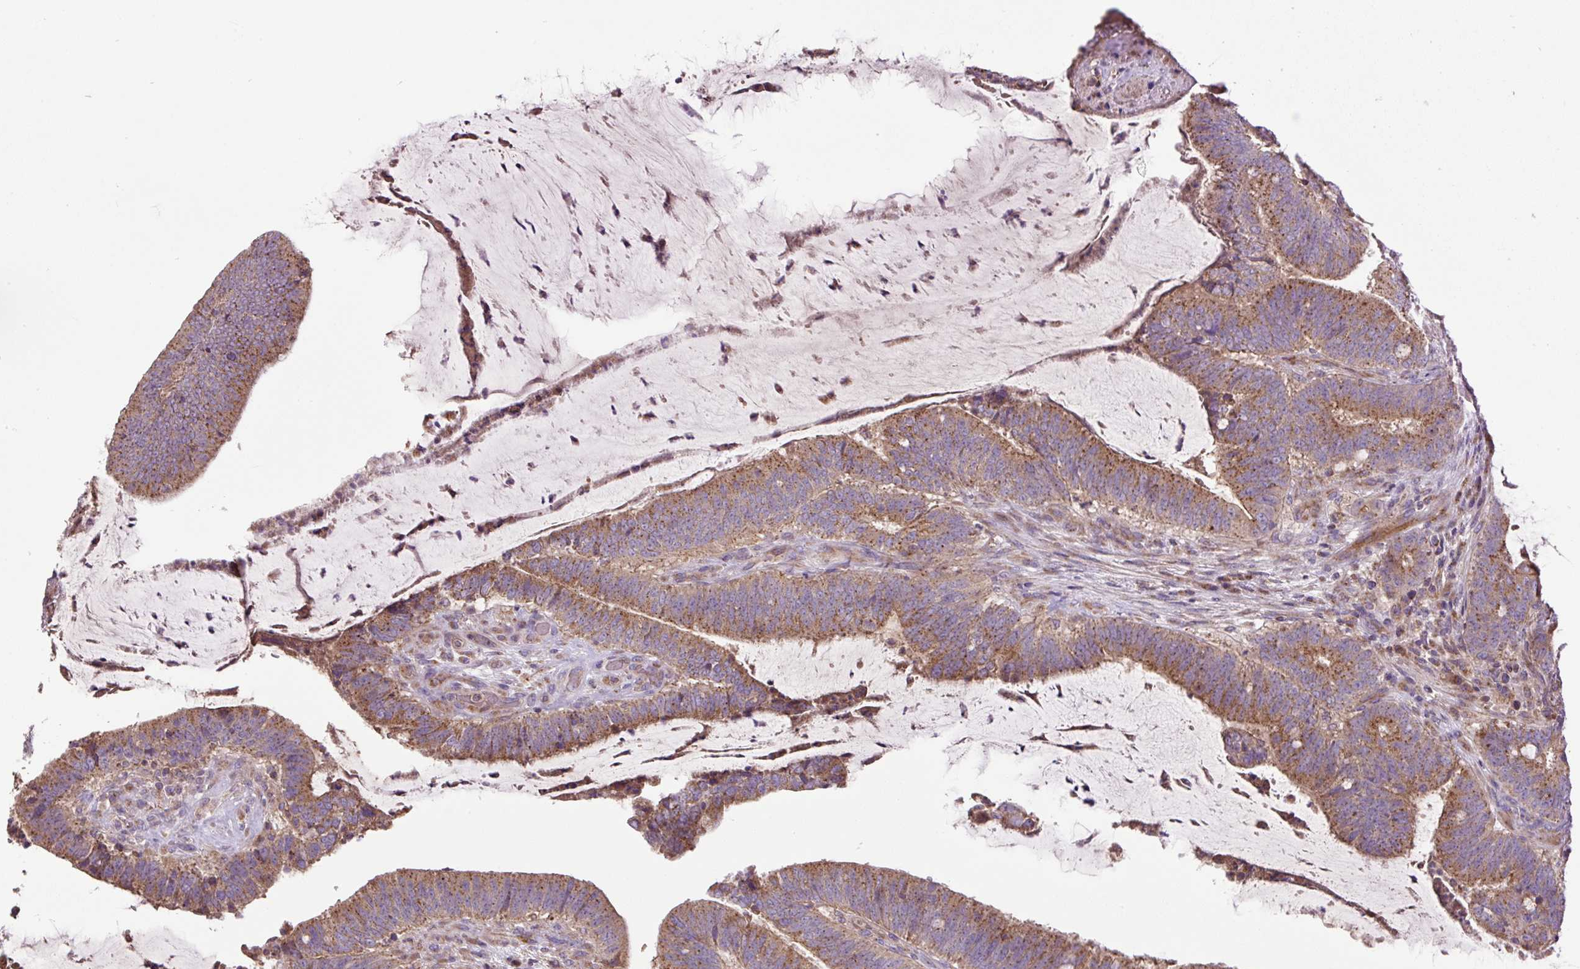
{"staining": {"intensity": "moderate", "quantity": ">75%", "location": "cytoplasmic/membranous"}, "tissue": "colorectal cancer", "cell_type": "Tumor cells", "image_type": "cancer", "snomed": [{"axis": "morphology", "description": "Adenocarcinoma, NOS"}, {"axis": "topography", "description": "Colon"}], "caption": "This micrograph reveals colorectal cancer stained with IHC to label a protein in brown. The cytoplasmic/membranous of tumor cells show moderate positivity for the protein. Nuclei are counter-stained blue.", "gene": "ZNF547", "patient": {"sex": "female", "age": 43}}